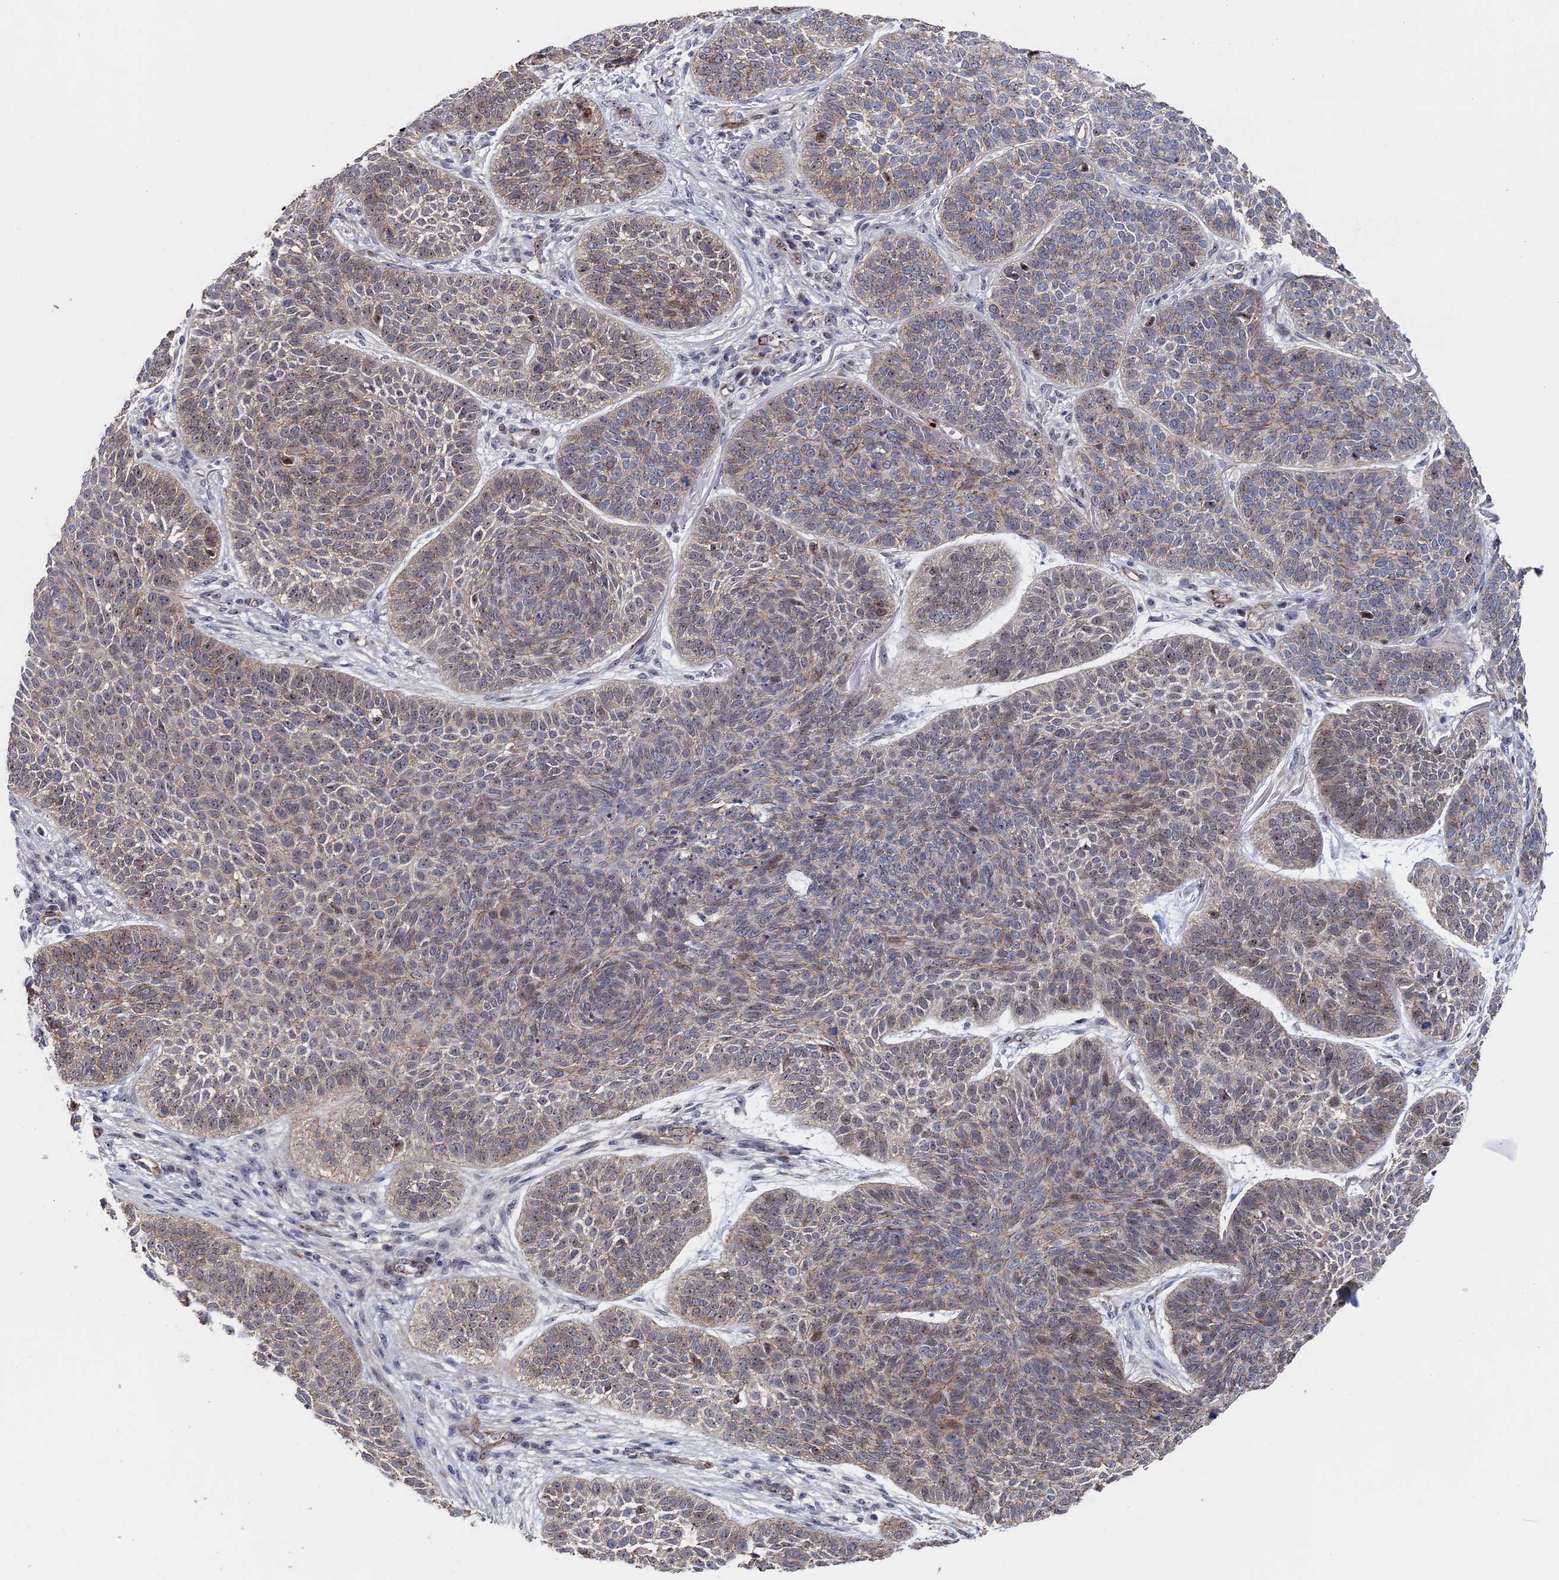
{"staining": {"intensity": "weak", "quantity": "25%-75%", "location": "cytoplasmic/membranous"}, "tissue": "skin cancer", "cell_type": "Tumor cells", "image_type": "cancer", "snomed": [{"axis": "morphology", "description": "Basal cell carcinoma"}, {"axis": "topography", "description": "Skin"}], "caption": "Protein staining displays weak cytoplasmic/membranous positivity in approximately 25%-75% of tumor cells in skin cancer.", "gene": "EXOSC9", "patient": {"sex": "male", "age": 85}}